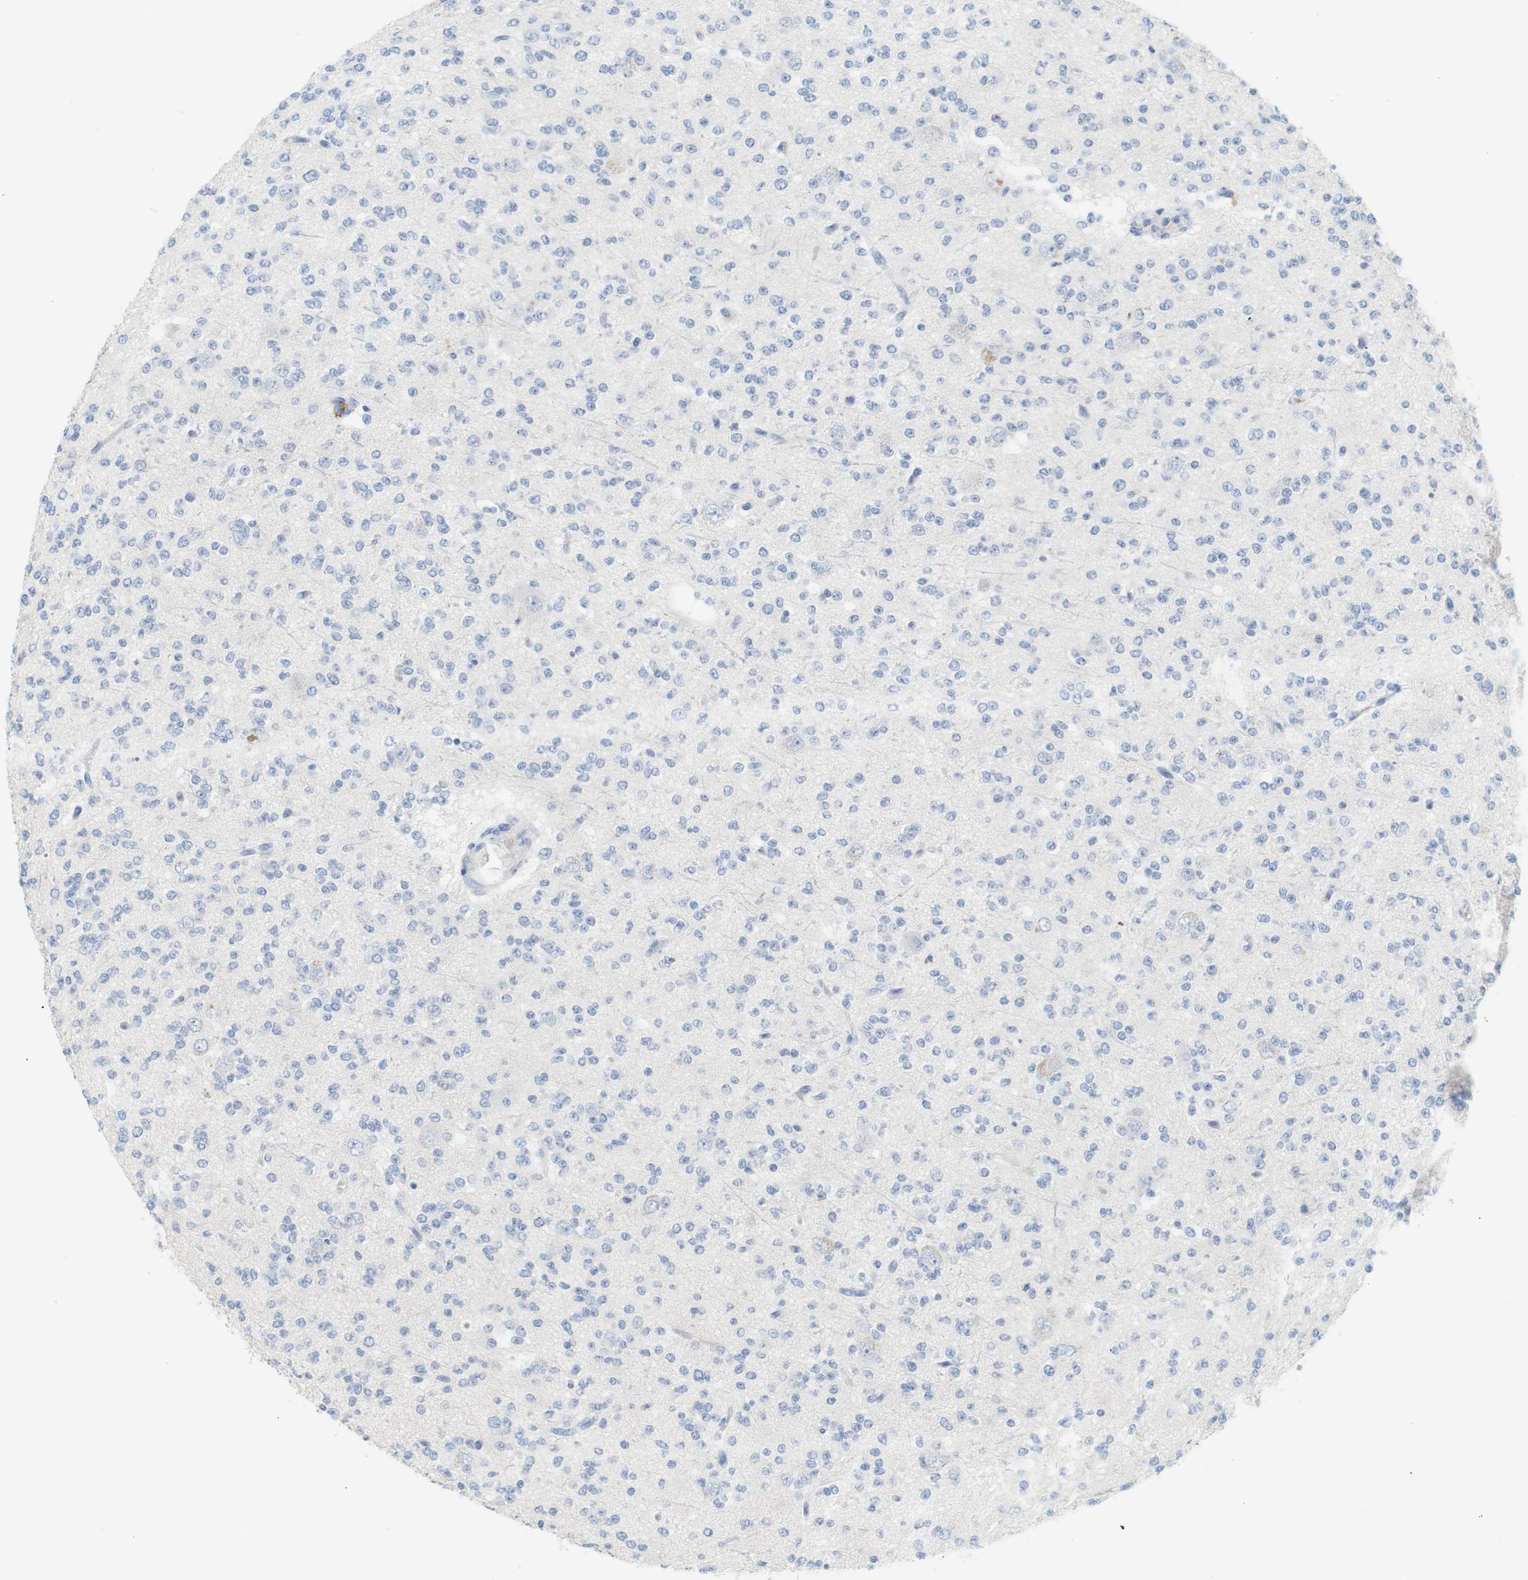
{"staining": {"intensity": "negative", "quantity": "none", "location": "none"}, "tissue": "glioma", "cell_type": "Tumor cells", "image_type": "cancer", "snomed": [{"axis": "morphology", "description": "Glioma, malignant, Low grade"}, {"axis": "topography", "description": "Brain"}], "caption": "Glioma was stained to show a protein in brown. There is no significant expression in tumor cells. The staining is performed using DAB (3,3'-diaminobenzidine) brown chromogen with nuclei counter-stained in using hematoxylin.", "gene": "CREB3L2", "patient": {"sex": "male", "age": 38}}